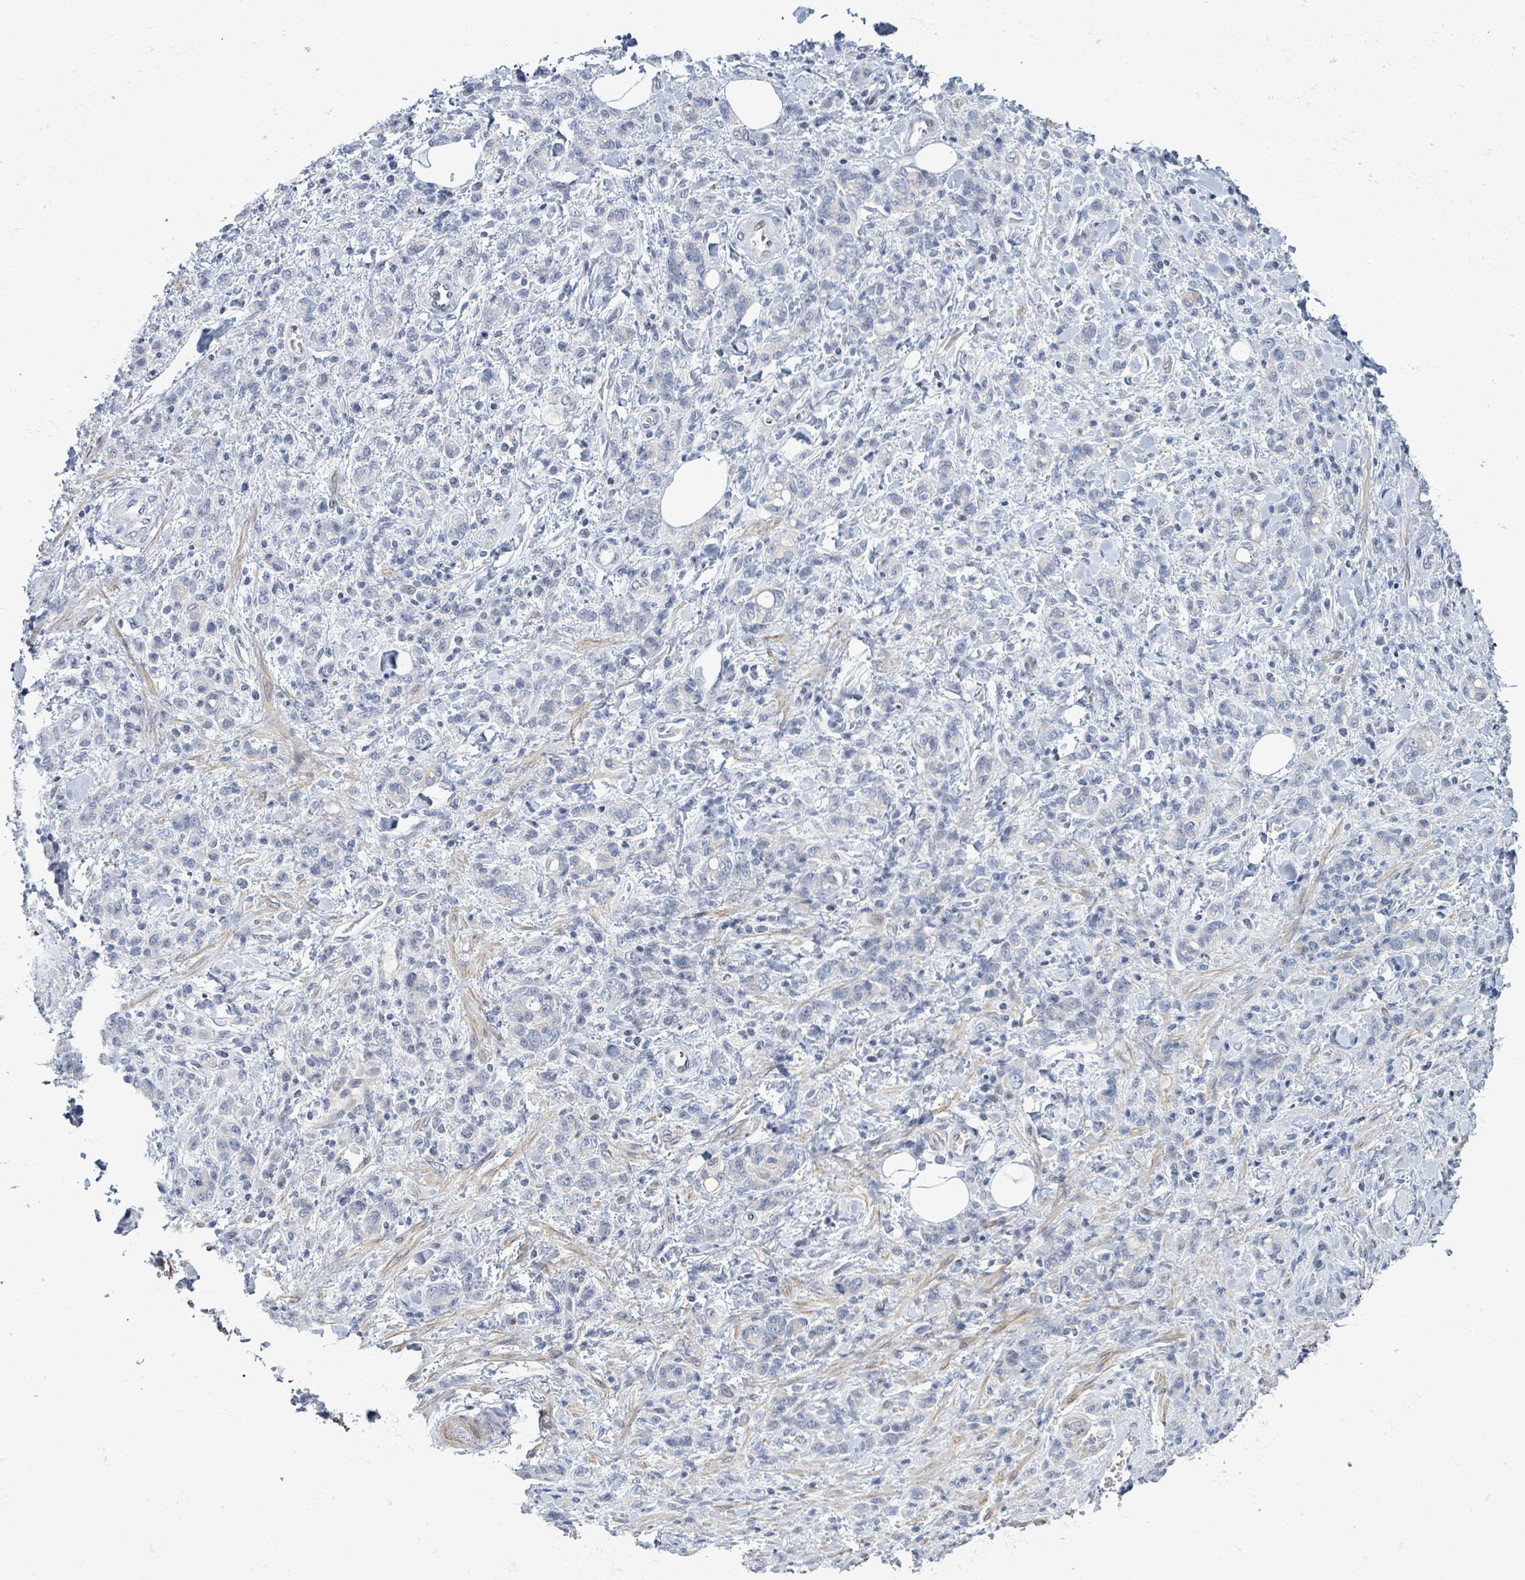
{"staining": {"intensity": "negative", "quantity": "none", "location": "none"}, "tissue": "stomach cancer", "cell_type": "Tumor cells", "image_type": "cancer", "snomed": [{"axis": "morphology", "description": "Adenocarcinoma, NOS"}, {"axis": "topography", "description": "Stomach"}], "caption": "Stomach cancer was stained to show a protein in brown. There is no significant expression in tumor cells.", "gene": "NTN3", "patient": {"sex": "male", "age": 77}}